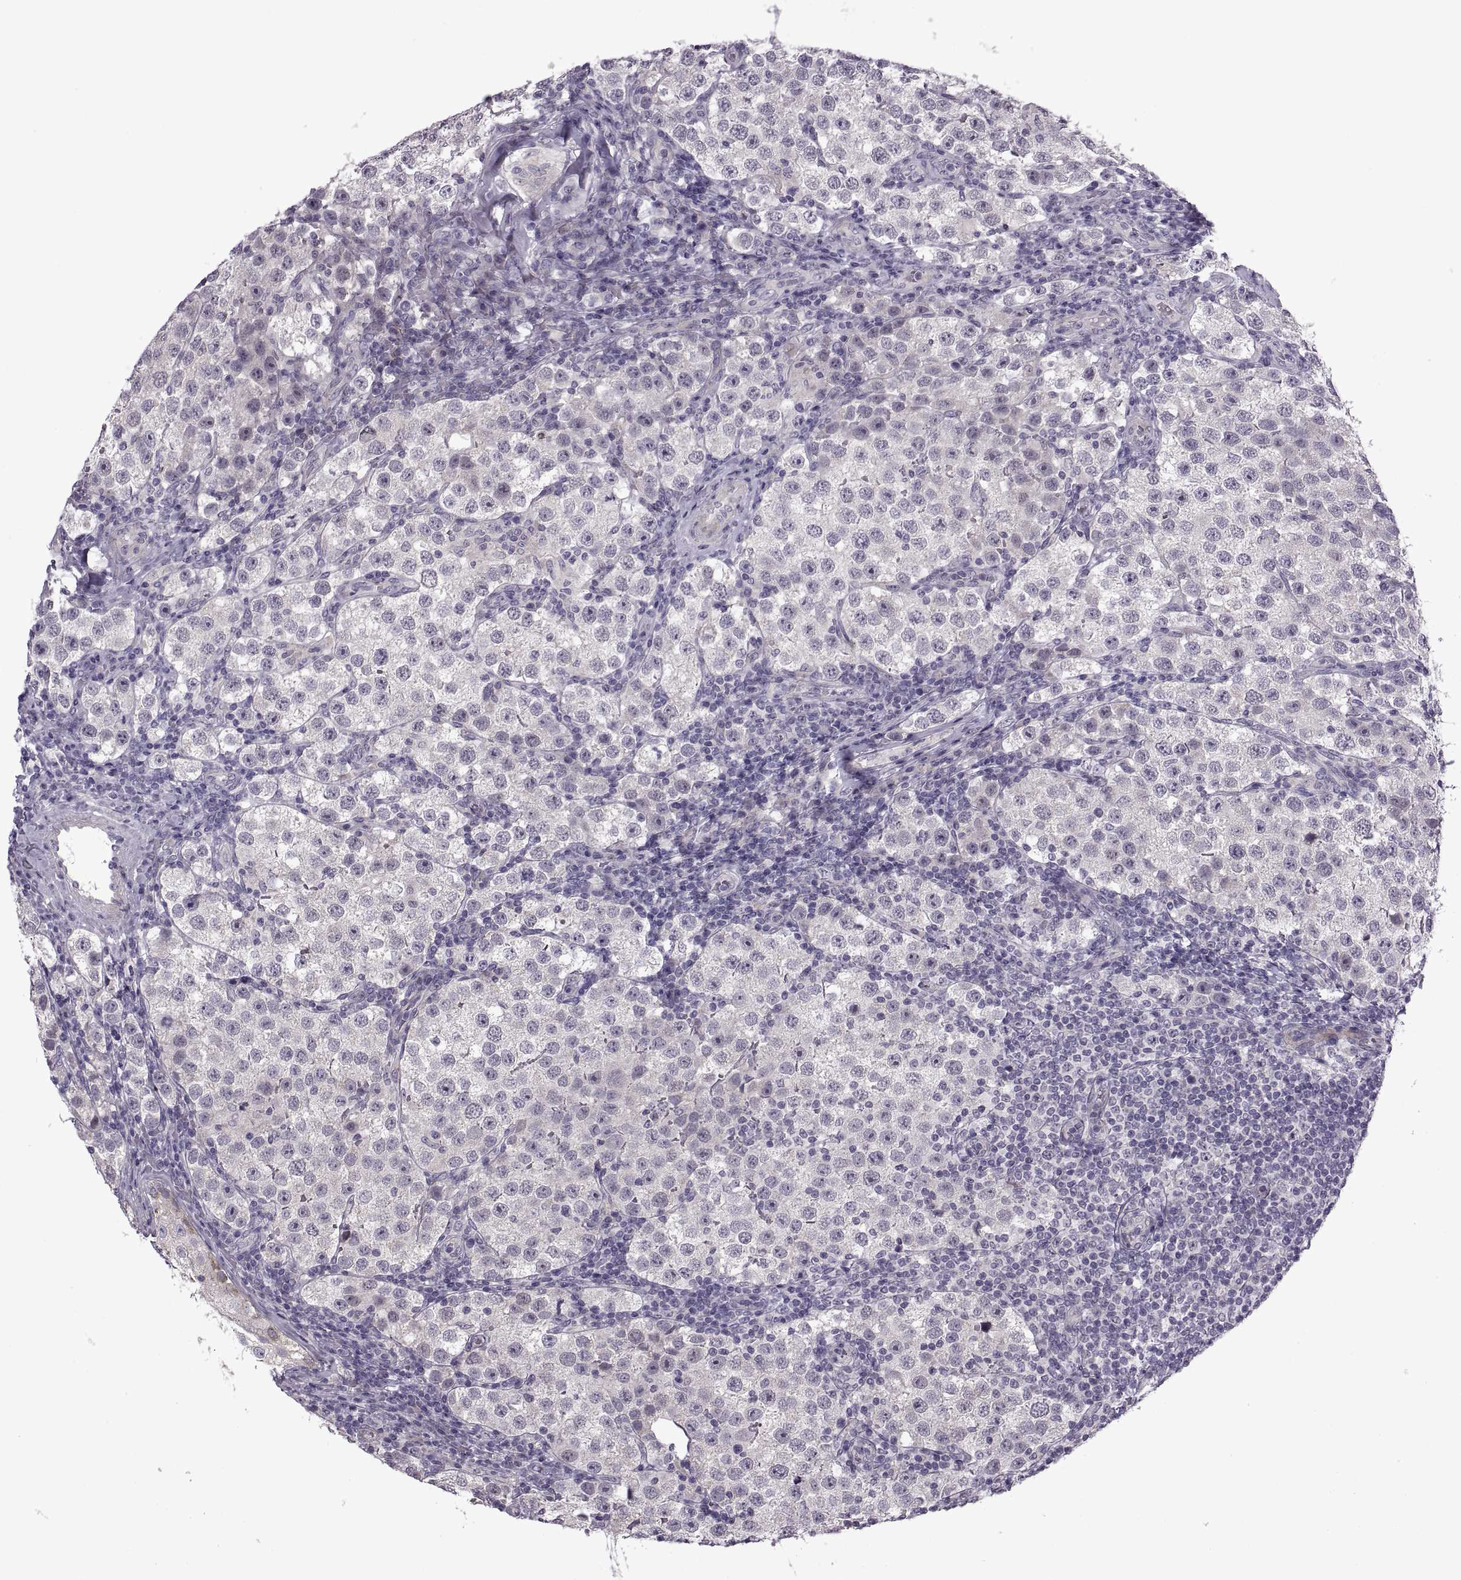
{"staining": {"intensity": "negative", "quantity": "none", "location": "none"}, "tissue": "testis cancer", "cell_type": "Tumor cells", "image_type": "cancer", "snomed": [{"axis": "morphology", "description": "Seminoma, NOS"}, {"axis": "topography", "description": "Testis"}], "caption": "This is a photomicrograph of immunohistochemistry staining of testis cancer, which shows no staining in tumor cells. (DAB immunohistochemistry (IHC) with hematoxylin counter stain).", "gene": "RIPK4", "patient": {"sex": "male", "age": 37}}